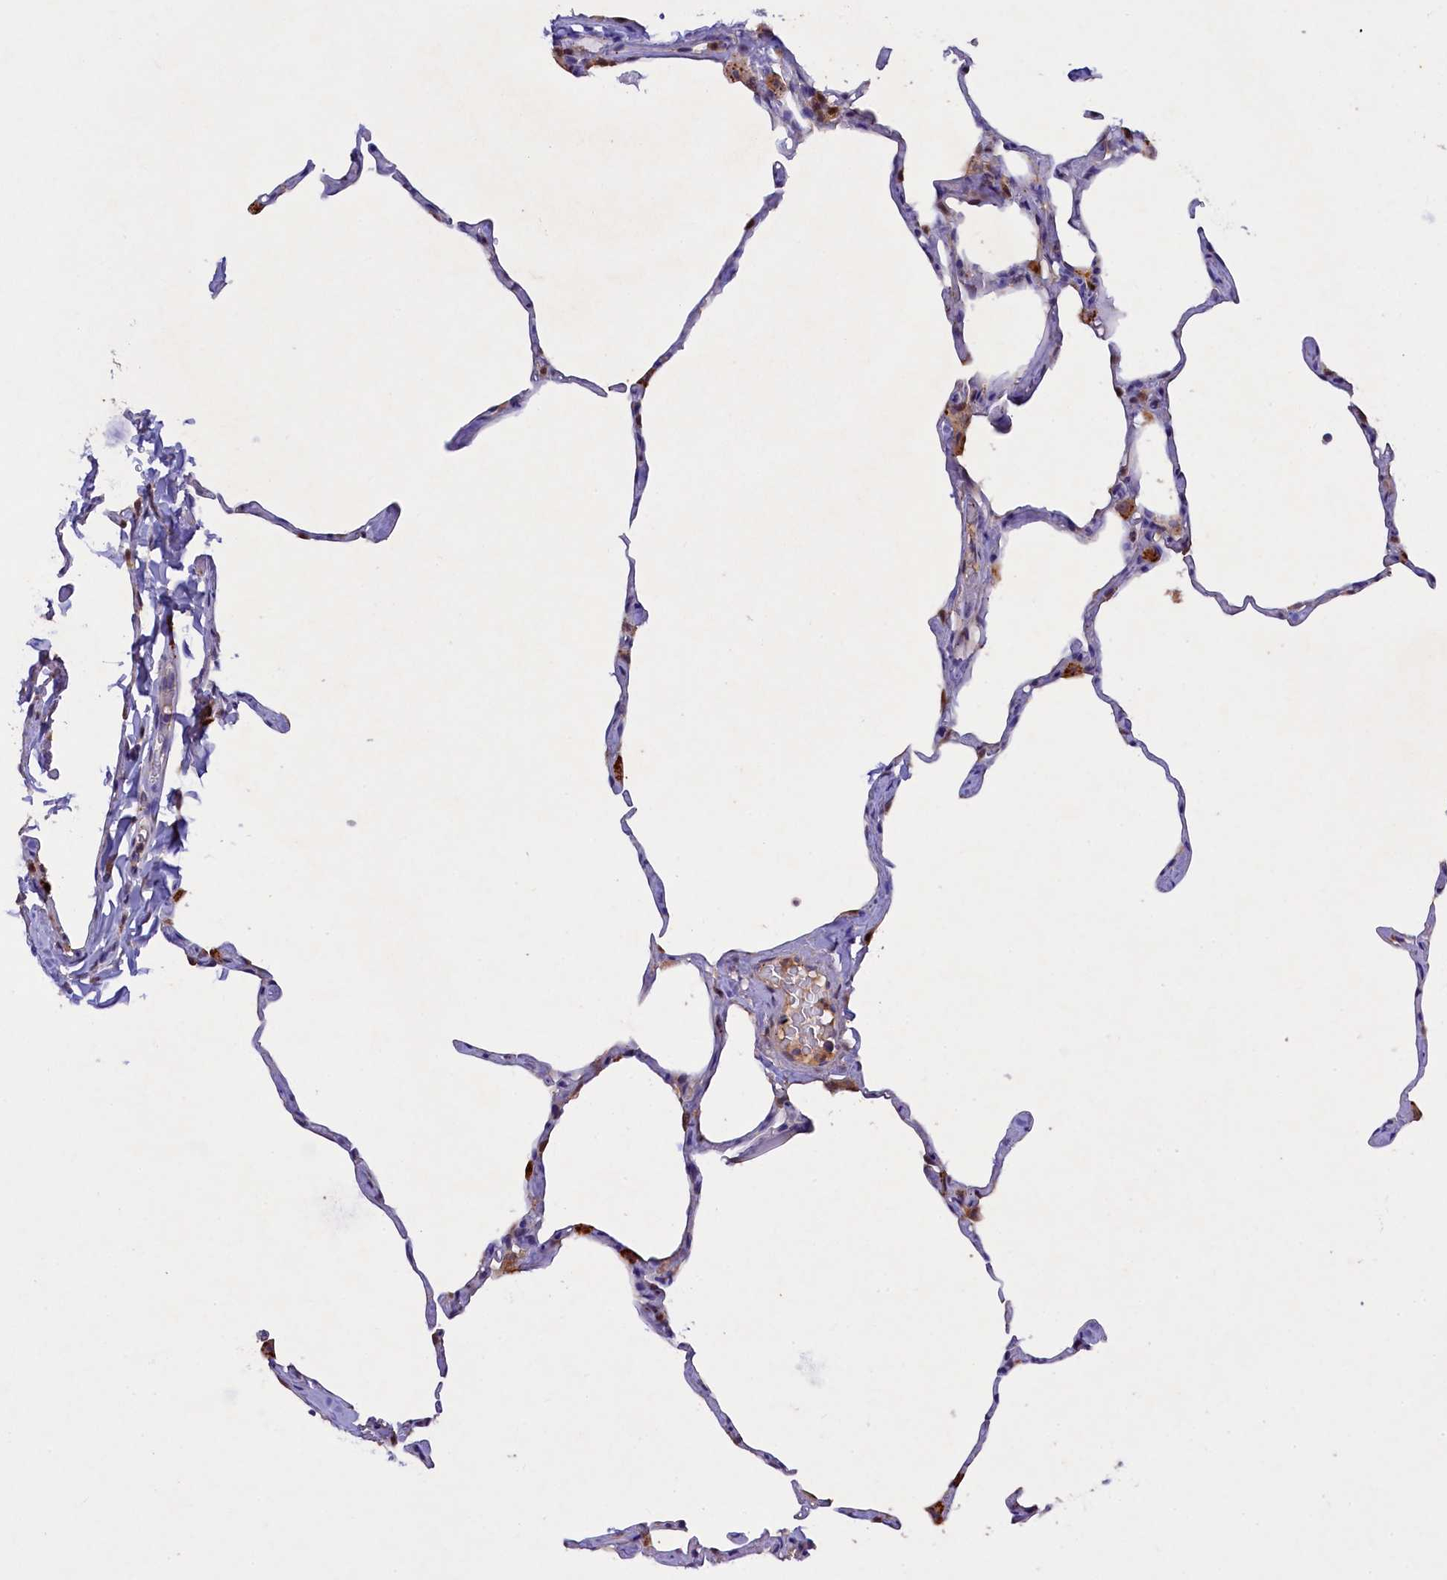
{"staining": {"intensity": "moderate", "quantity": "<25%", "location": "cytoplasmic/membranous"}, "tissue": "lung", "cell_type": "Alveolar cells", "image_type": "normal", "snomed": [{"axis": "morphology", "description": "Normal tissue, NOS"}, {"axis": "topography", "description": "Lung"}], "caption": "High-power microscopy captured an immunohistochemistry image of unremarkable lung, revealing moderate cytoplasmic/membranous staining in approximately <25% of alveolar cells.", "gene": "TGDS", "patient": {"sex": "male", "age": 65}}